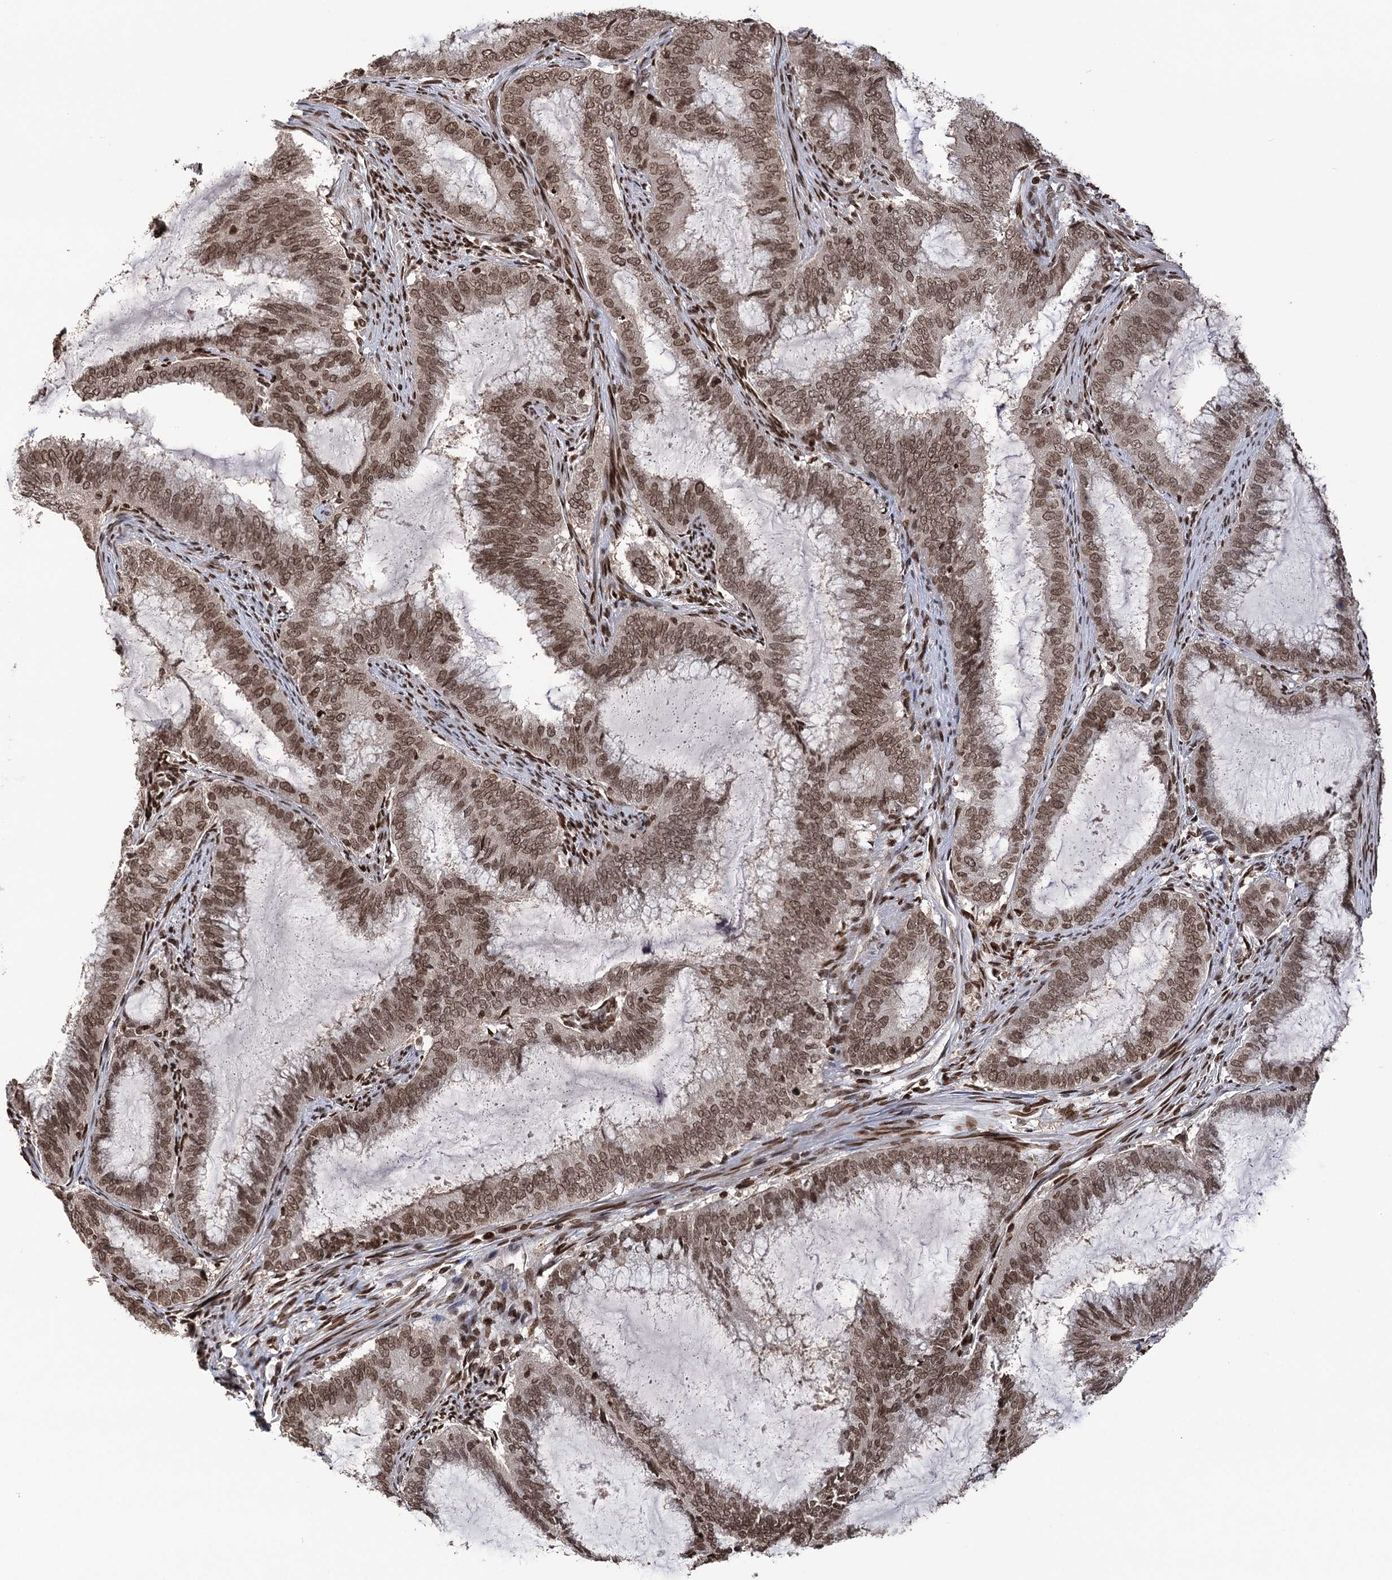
{"staining": {"intensity": "moderate", "quantity": ">75%", "location": "nuclear"}, "tissue": "endometrial cancer", "cell_type": "Tumor cells", "image_type": "cancer", "snomed": [{"axis": "morphology", "description": "Adenocarcinoma, NOS"}, {"axis": "topography", "description": "Endometrium"}], "caption": "This image displays immunohistochemistry staining of human endometrial adenocarcinoma, with medium moderate nuclear positivity in about >75% of tumor cells.", "gene": "CCDC77", "patient": {"sex": "female", "age": 51}}